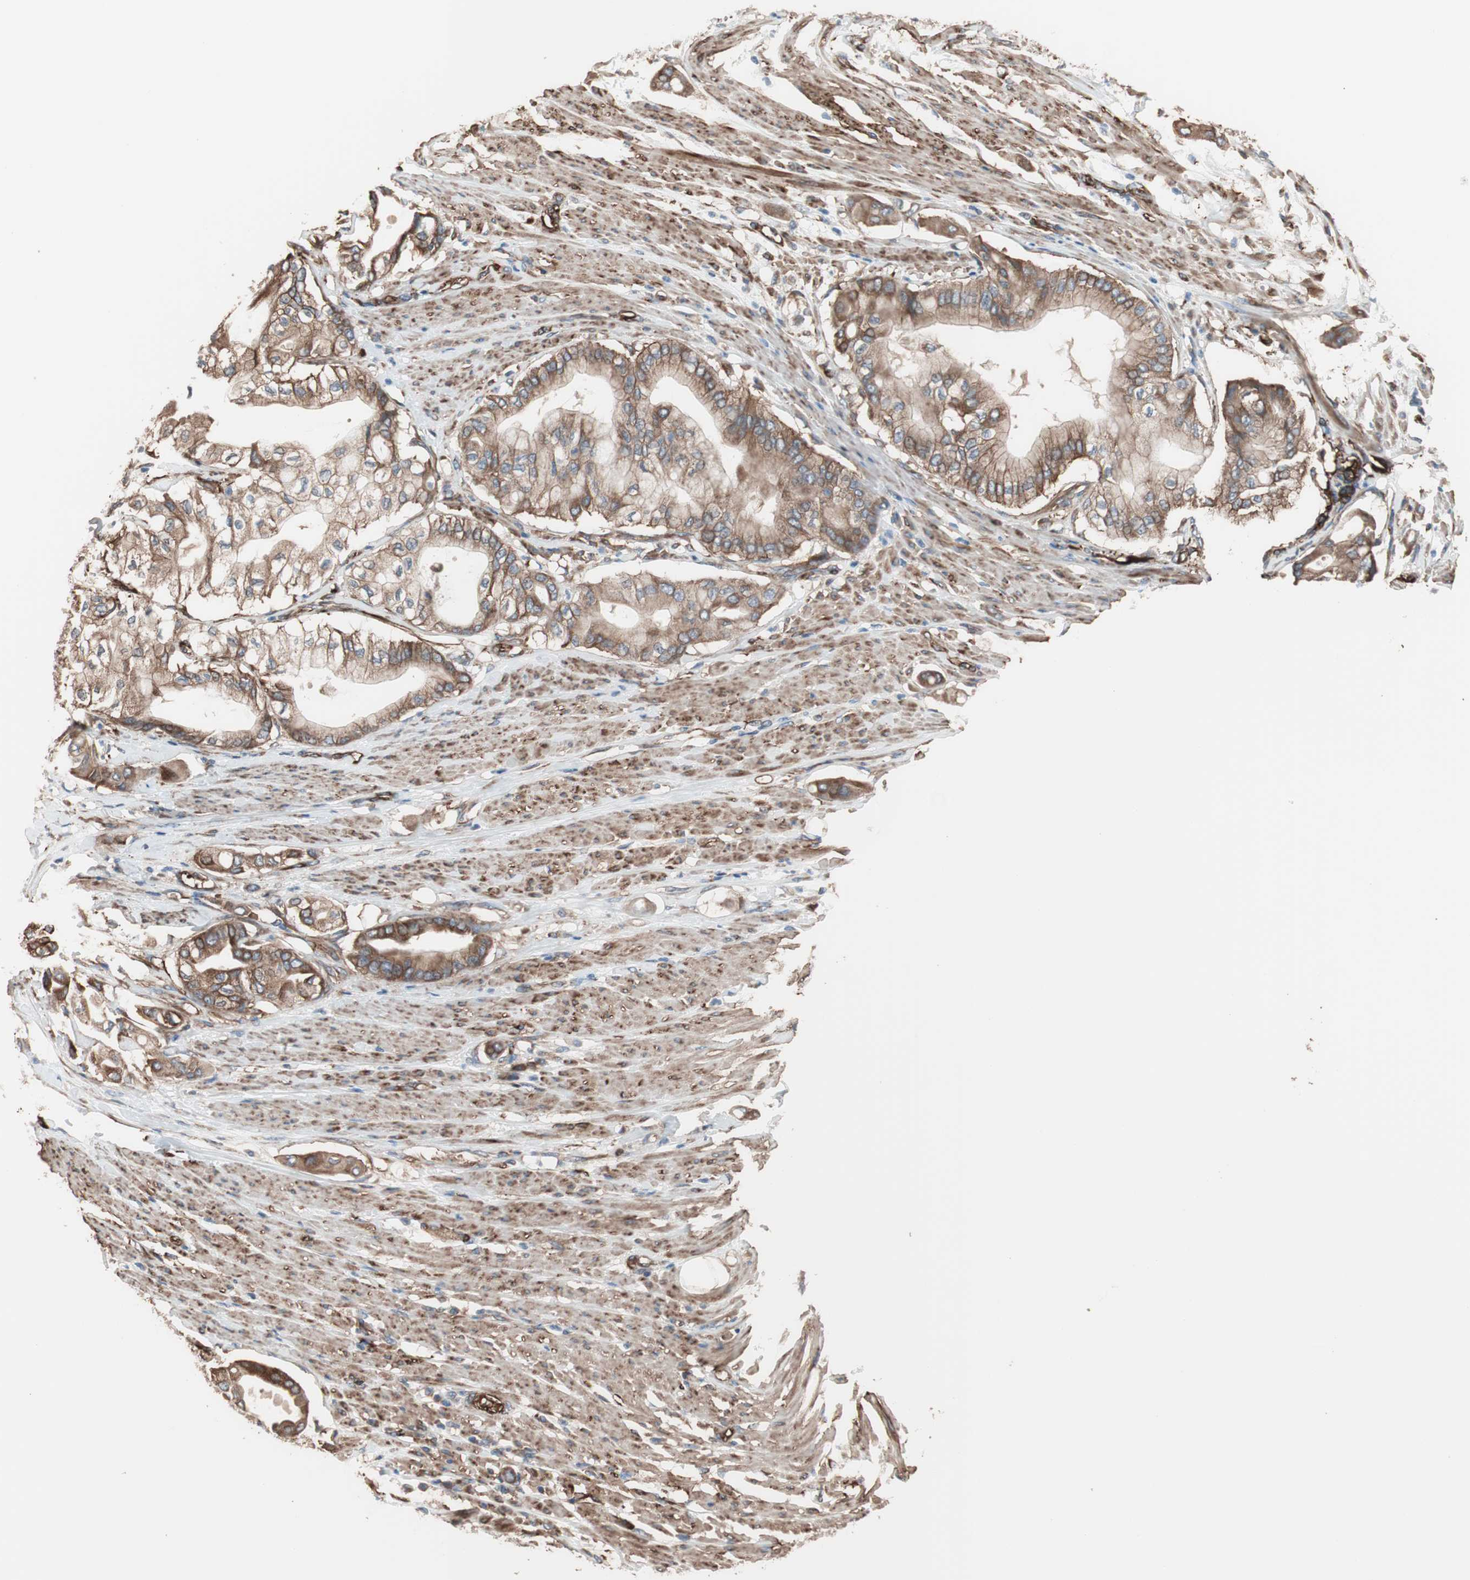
{"staining": {"intensity": "moderate", "quantity": ">75%", "location": "cytoplasmic/membranous"}, "tissue": "pancreatic cancer", "cell_type": "Tumor cells", "image_type": "cancer", "snomed": [{"axis": "morphology", "description": "Adenocarcinoma, NOS"}, {"axis": "morphology", "description": "Adenocarcinoma, metastatic, NOS"}, {"axis": "topography", "description": "Lymph node"}, {"axis": "topography", "description": "Pancreas"}, {"axis": "topography", "description": "Duodenum"}], "caption": "Moderate cytoplasmic/membranous protein positivity is appreciated in about >75% of tumor cells in adenocarcinoma (pancreatic).", "gene": "GPSM2", "patient": {"sex": "female", "age": 64}}